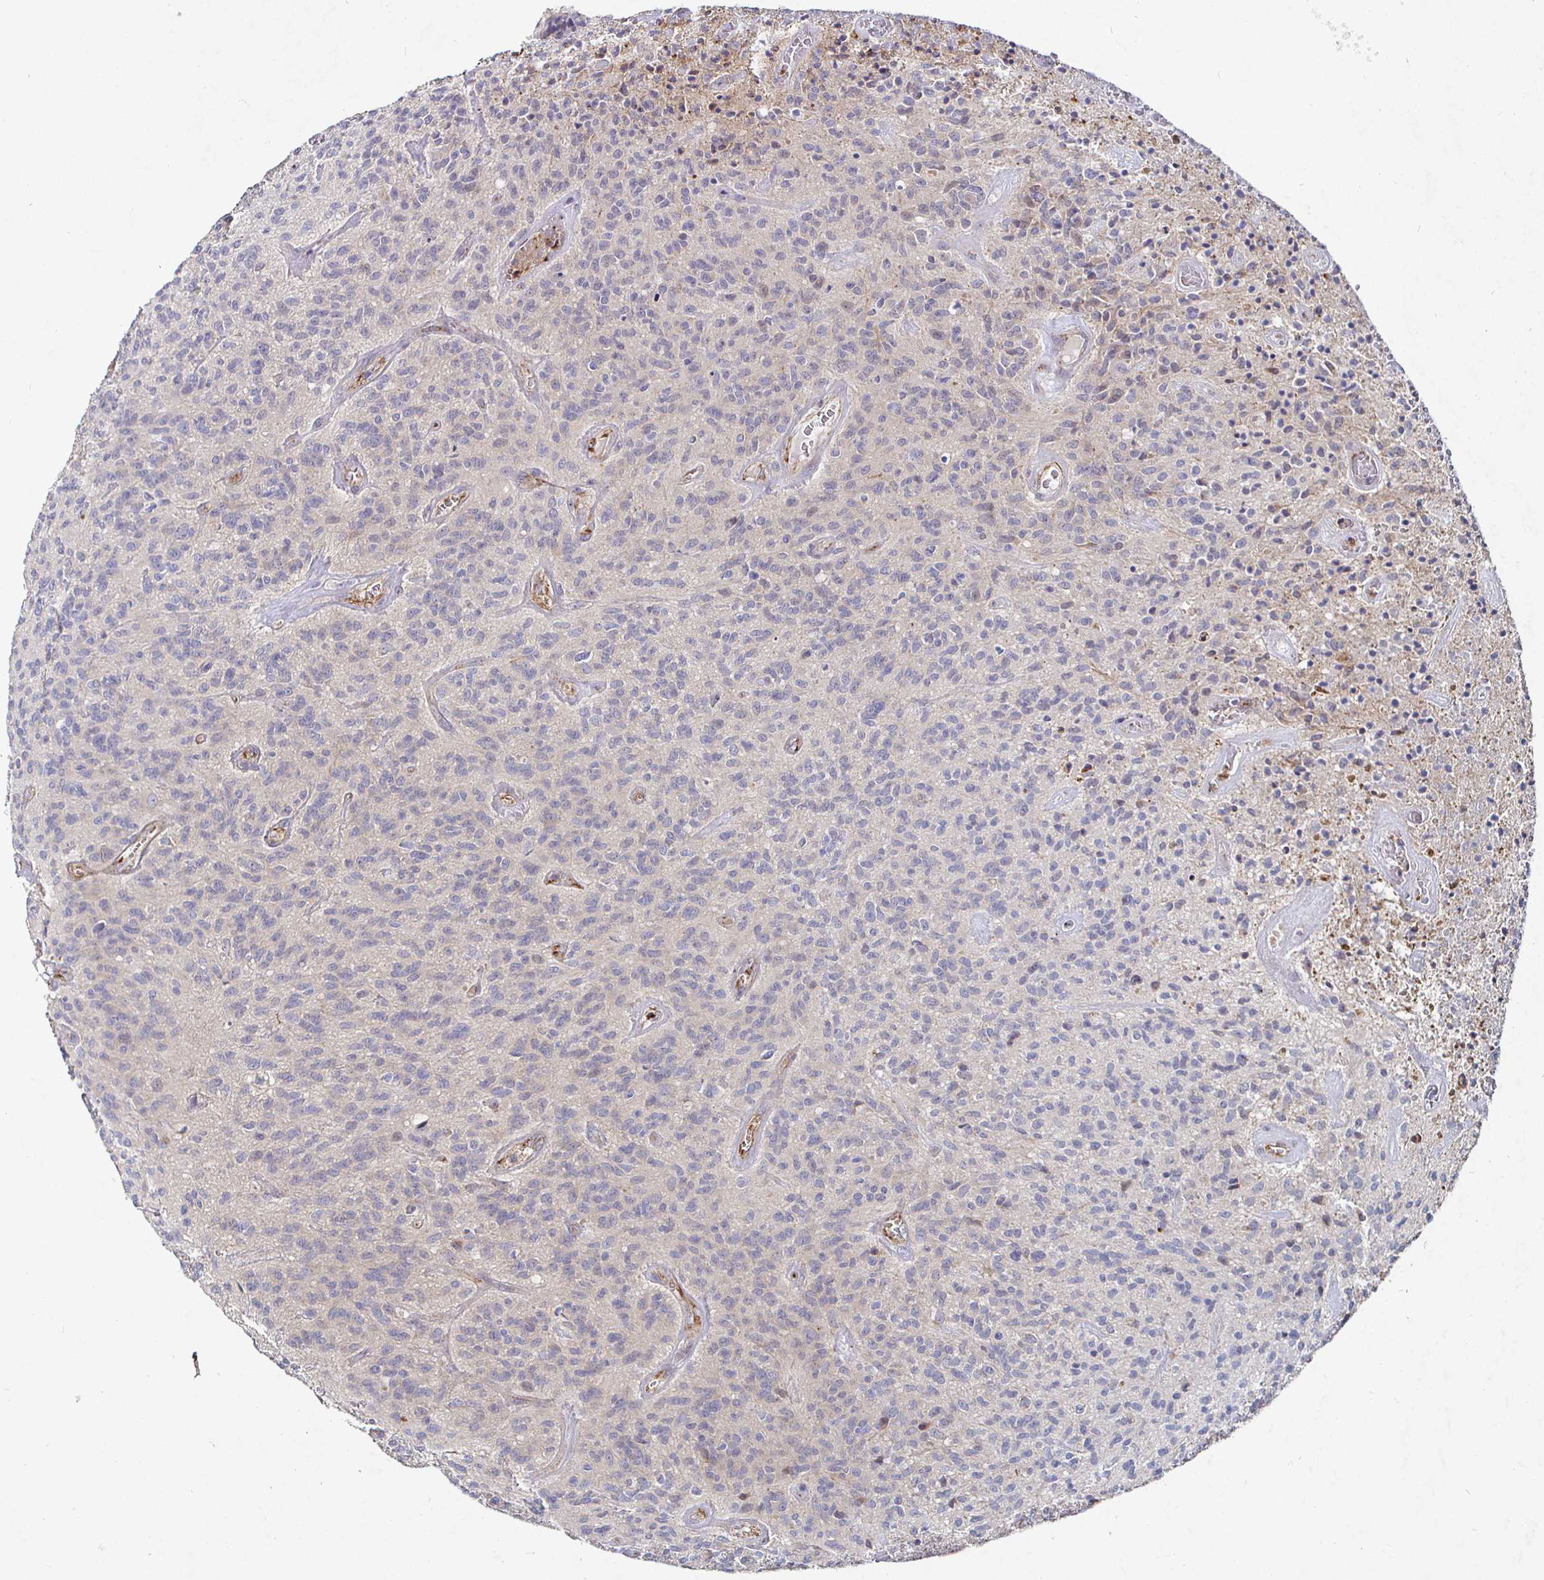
{"staining": {"intensity": "negative", "quantity": "none", "location": "none"}, "tissue": "glioma", "cell_type": "Tumor cells", "image_type": "cancer", "snomed": [{"axis": "morphology", "description": "Glioma, malignant, High grade"}, {"axis": "topography", "description": "Brain"}], "caption": "Tumor cells are negative for protein expression in human high-grade glioma (malignant). (DAB IHC, high magnification).", "gene": "NRSN1", "patient": {"sex": "male", "age": 76}}